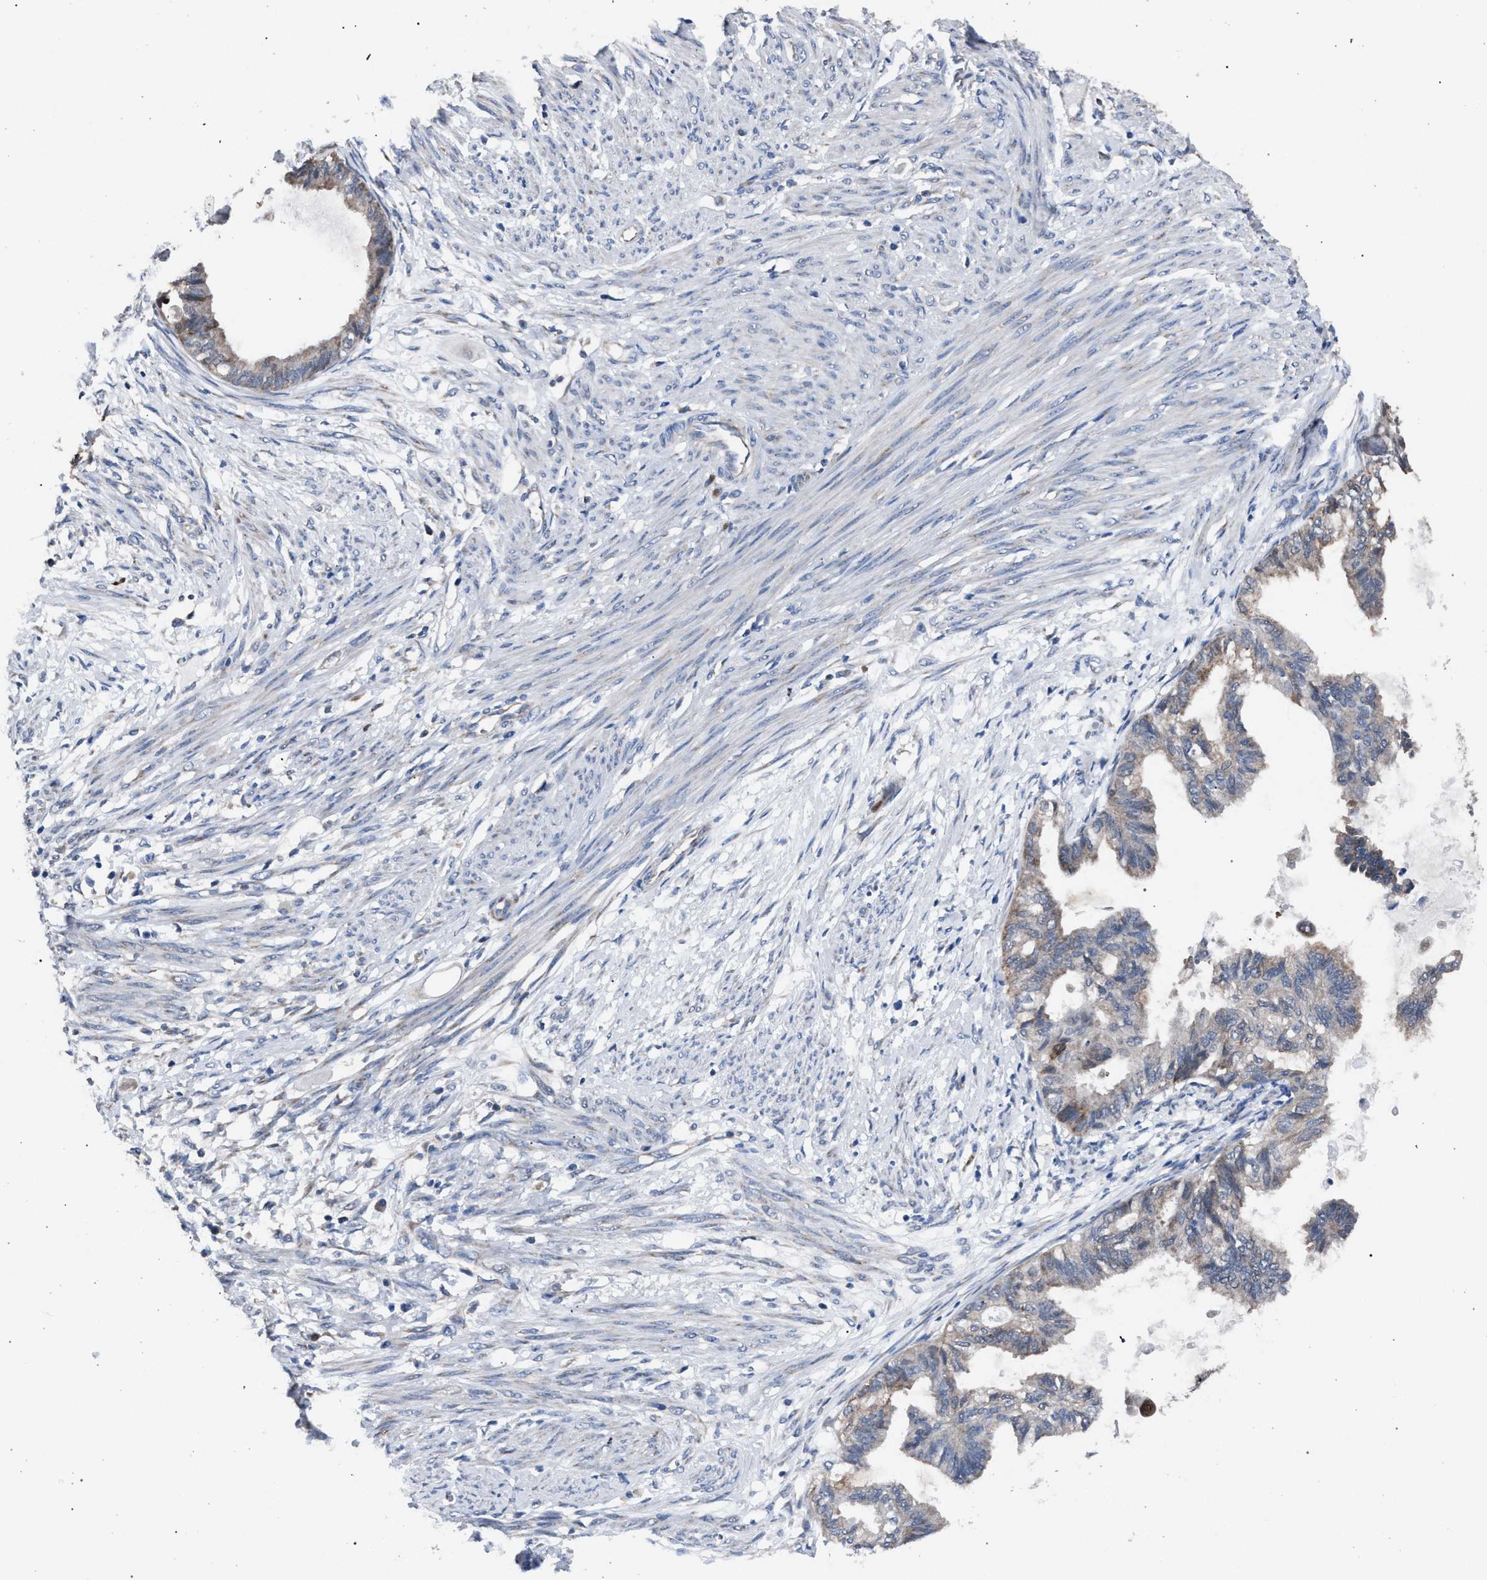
{"staining": {"intensity": "weak", "quantity": "25%-75%", "location": "cytoplasmic/membranous"}, "tissue": "cervical cancer", "cell_type": "Tumor cells", "image_type": "cancer", "snomed": [{"axis": "morphology", "description": "Normal tissue, NOS"}, {"axis": "morphology", "description": "Adenocarcinoma, NOS"}, {"axis": "topography", "description": "Cervix"}, {"axis": "topography", "description": "Endometrium"}], "caption": "Cervical cancer (adenocarcinoma) stained for a protein demonstrates weak cytoplasmic/membranous positivity in tumor cells. (brown staining indicates protein expression, while blue staining denotes nuclei).", "gene": "CRYZ", "patient": {"sex": "female", "age": 86}}